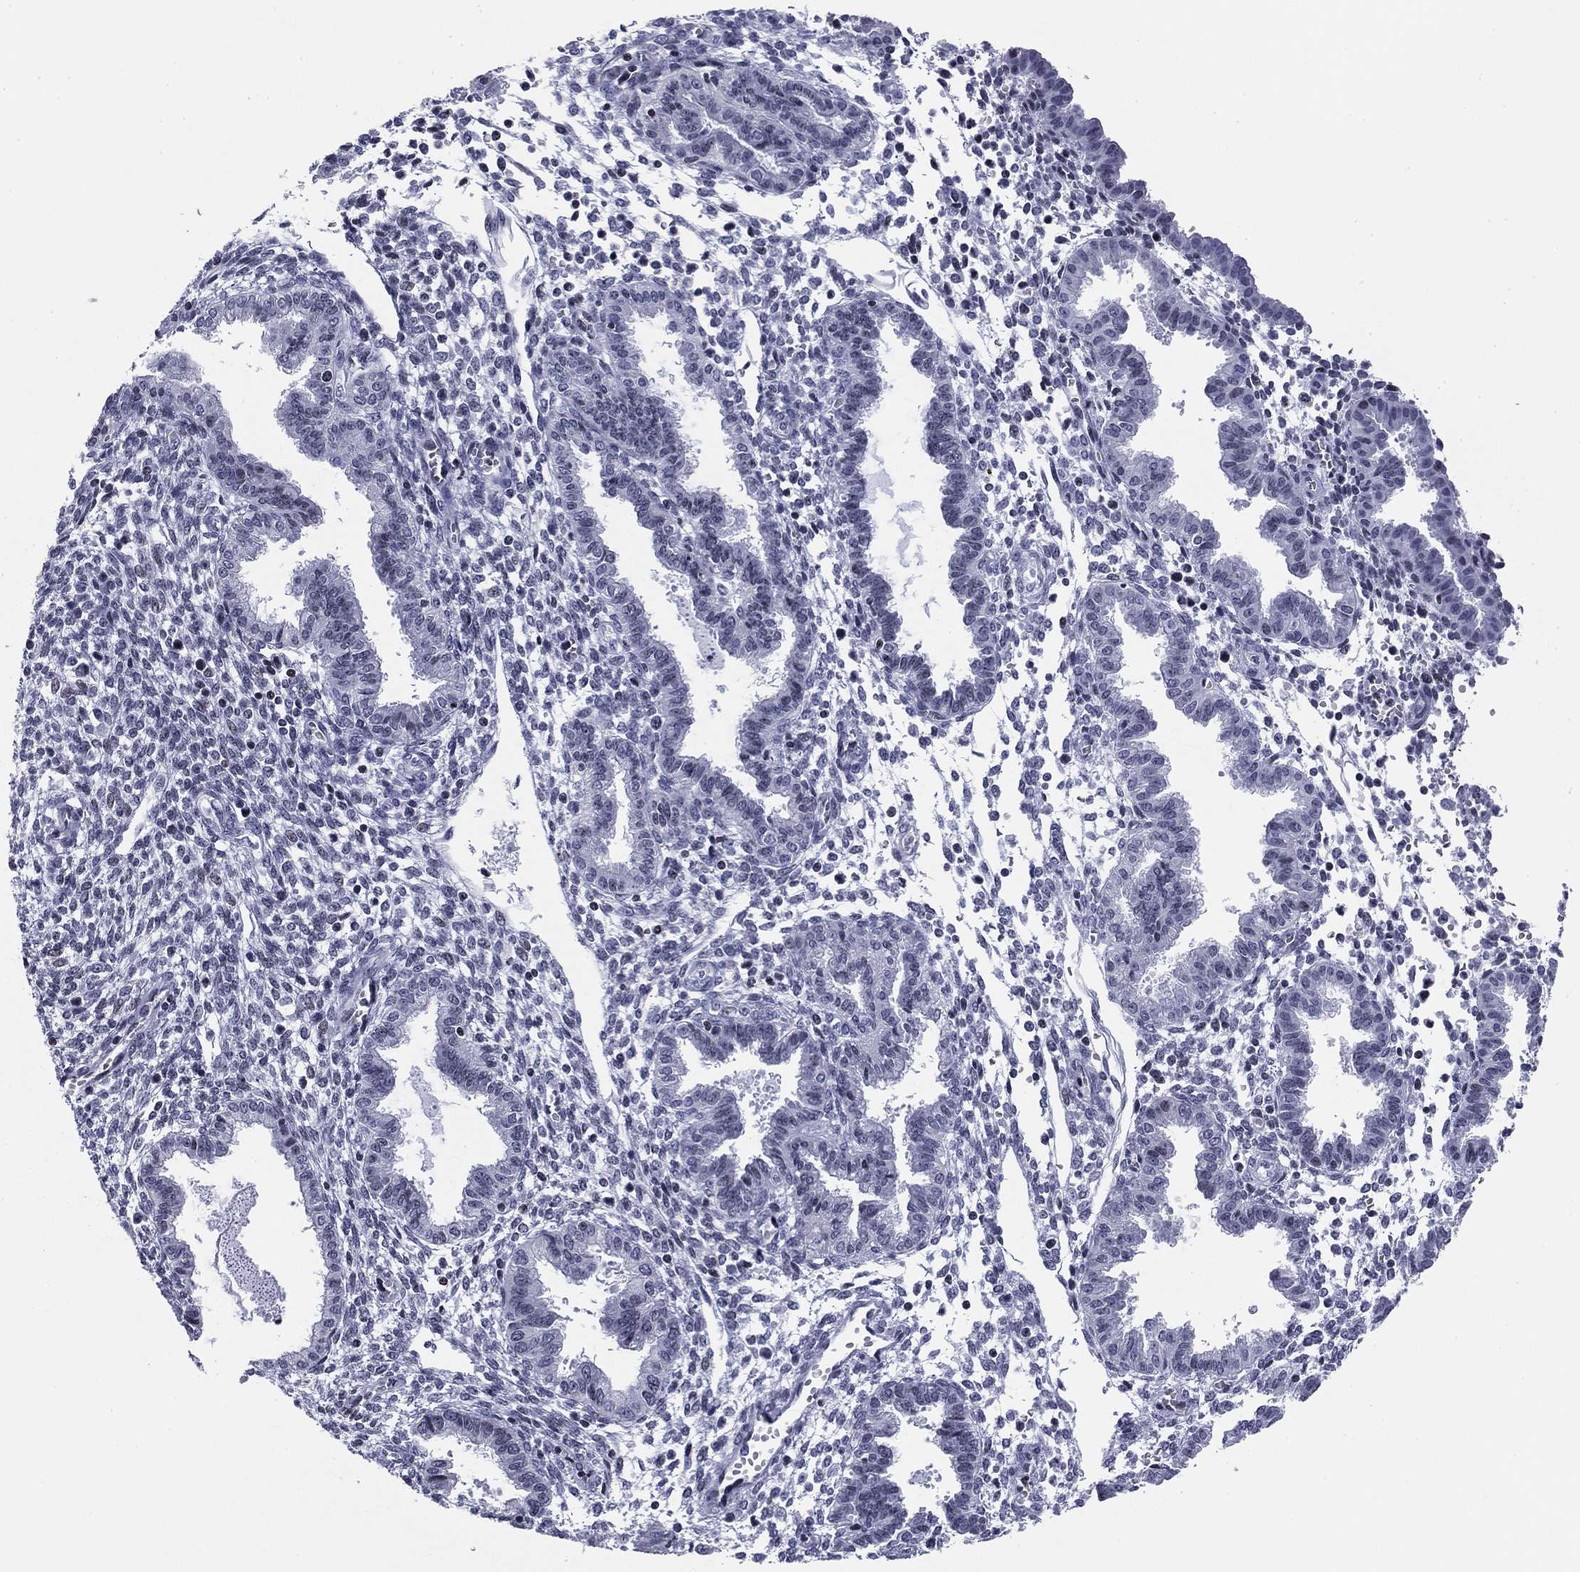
{"staining": {"intensity": "negative", "quantity": "none", "location": "none"}, "tissue": "endometrium", "cell_type": "Cells in endometrial stroma", "image_type": "normal", "snomed": [{"axis": "morphology", "description": "Normal tissue, NOS"}, {"axis": "topography", "description": "Endometrium"}], "caption": "Endometrium was stained to show a protein in brown. There is no significant expression in cells in endometrial stroma. (DAB (3,3'-diaminobenzidine) immunohistochemistry (IHC), high magnification).", "gene": "CCDC144A", "patient": {"sex": "female", "age": 37}}